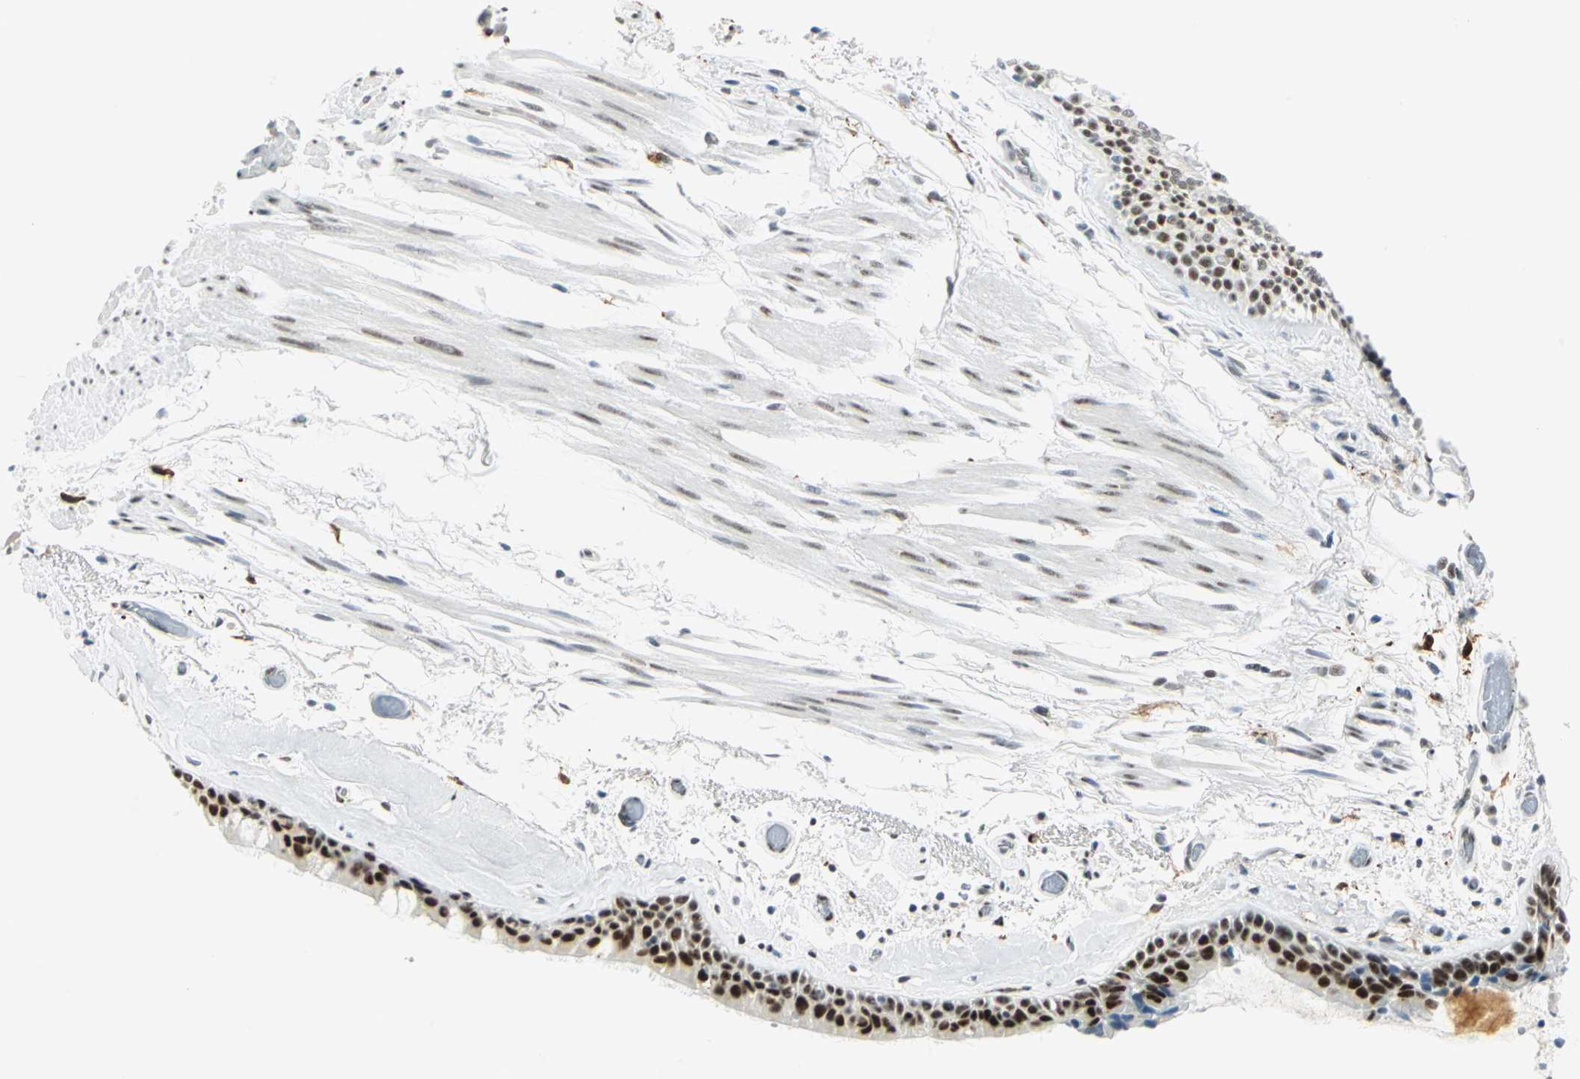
{"staining": {"intensity": "strong", "quantity": ">75%", "location": "nuclear"}, "tissue": "bronchus", "cell_type": "Respiratory epithelial cells", "image_type": "normal", "snomed": [{"axis": "morphology", "description": "Normal tissue, NOS"}, {"axis": "morphology", "description": "Adenocarcinoma, NOS"}, {"axis": "topography", "description": "Bronchus"}, {"axis": "topography", "description": "Lung"}], "caption": "Bronchus stained with DAB (3,3'-diaminobenzidine) immunohistochemistry shows high levels of strong nuclear expression in about >75% of respiratory epithelial cells.", "gene": "MTMR10", "patient": {"sex": "female", "age": 54}}